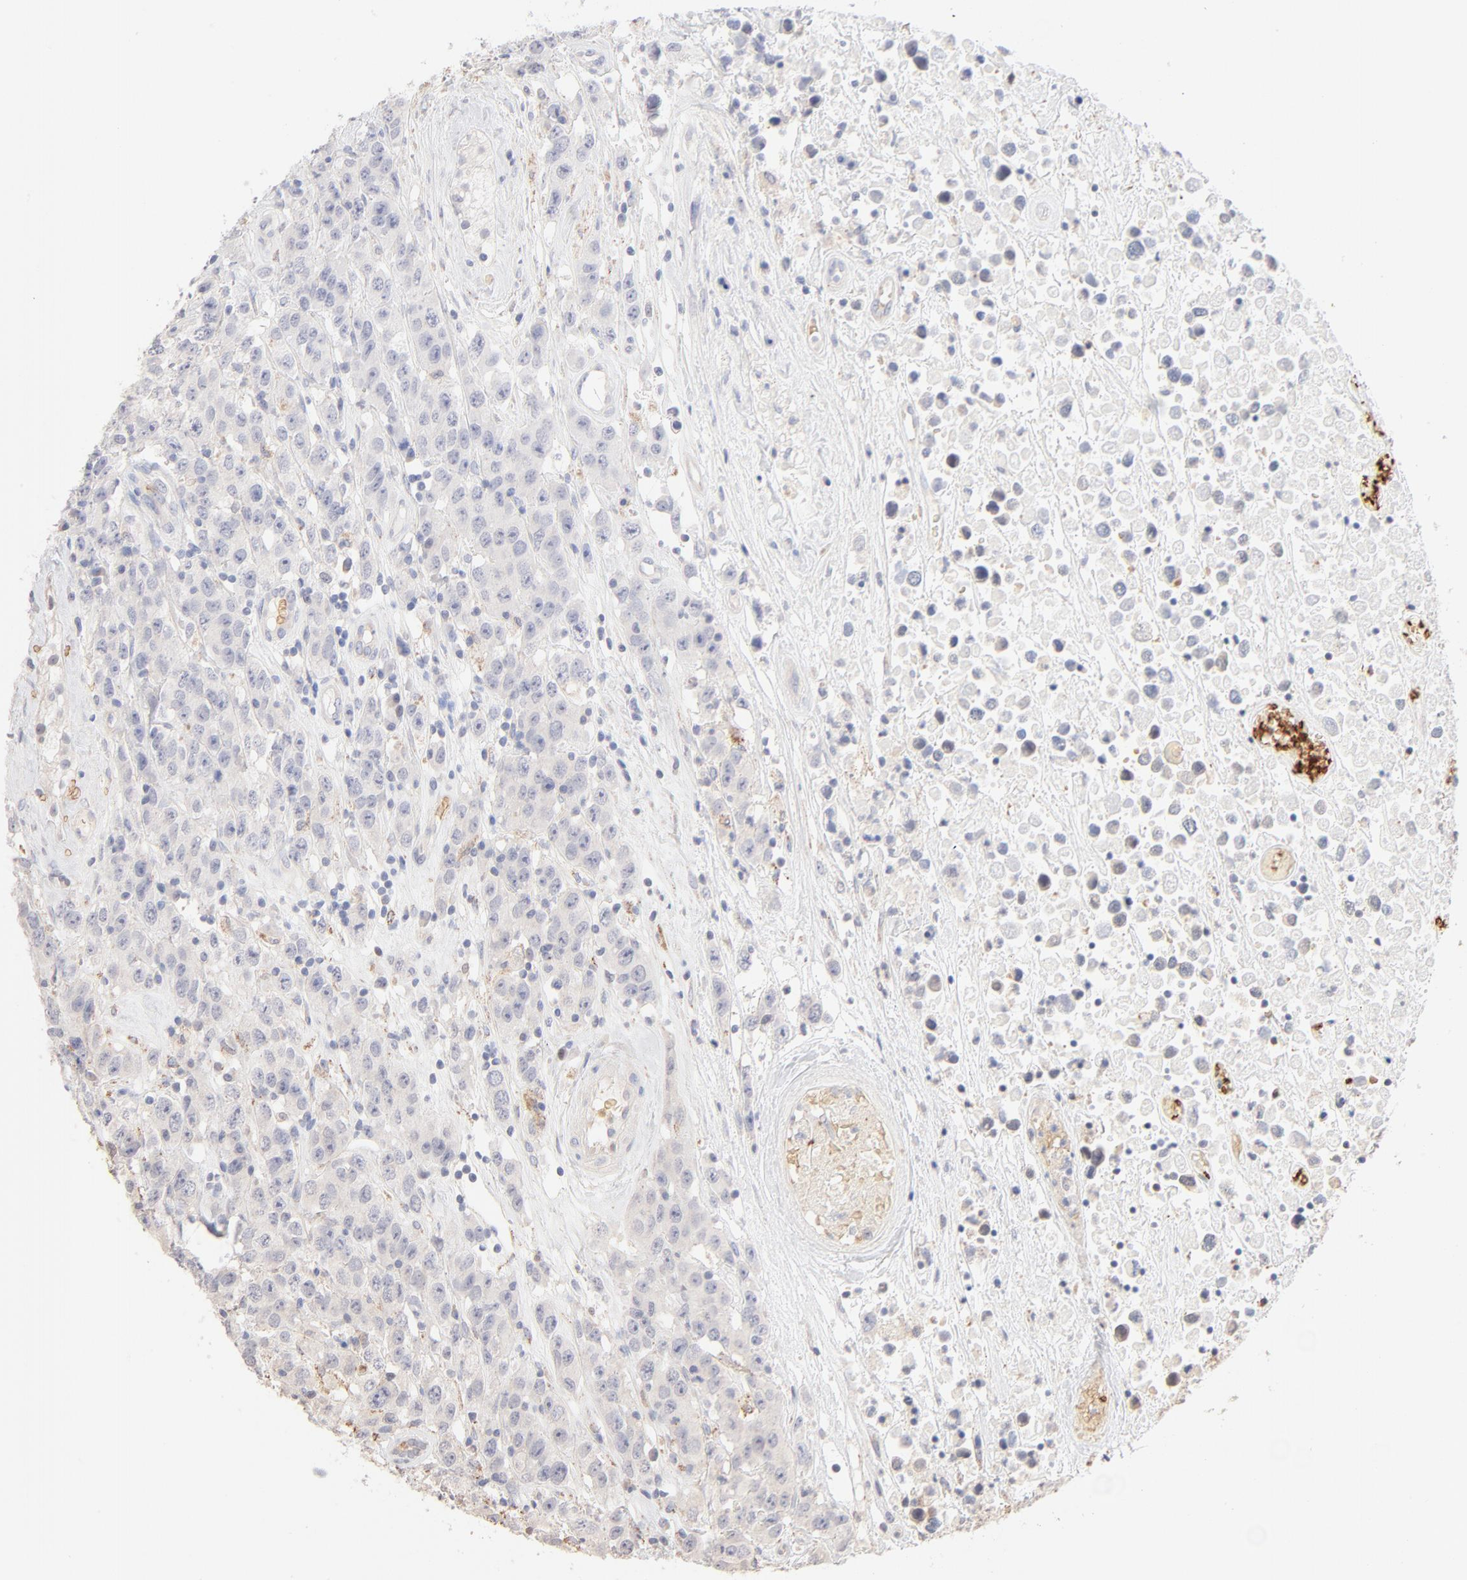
{"staining": {"intensity": "negative", "quantity": "none", "location": "none"}, "tissue": "testis cancer", "cell_type": "Tumor cells", "image_type": "cancer", "snomed": [{"axis": "morphology", "description": "Seminoma, NOS"}, {"axis": "topography", "description": "Testis"}], "caption": "Immunohistochemistry of human testis cancer demonstrates no expression in tumor cells.", "gene": "SPTB", "patient": {"sex": "male", "age": 52}}